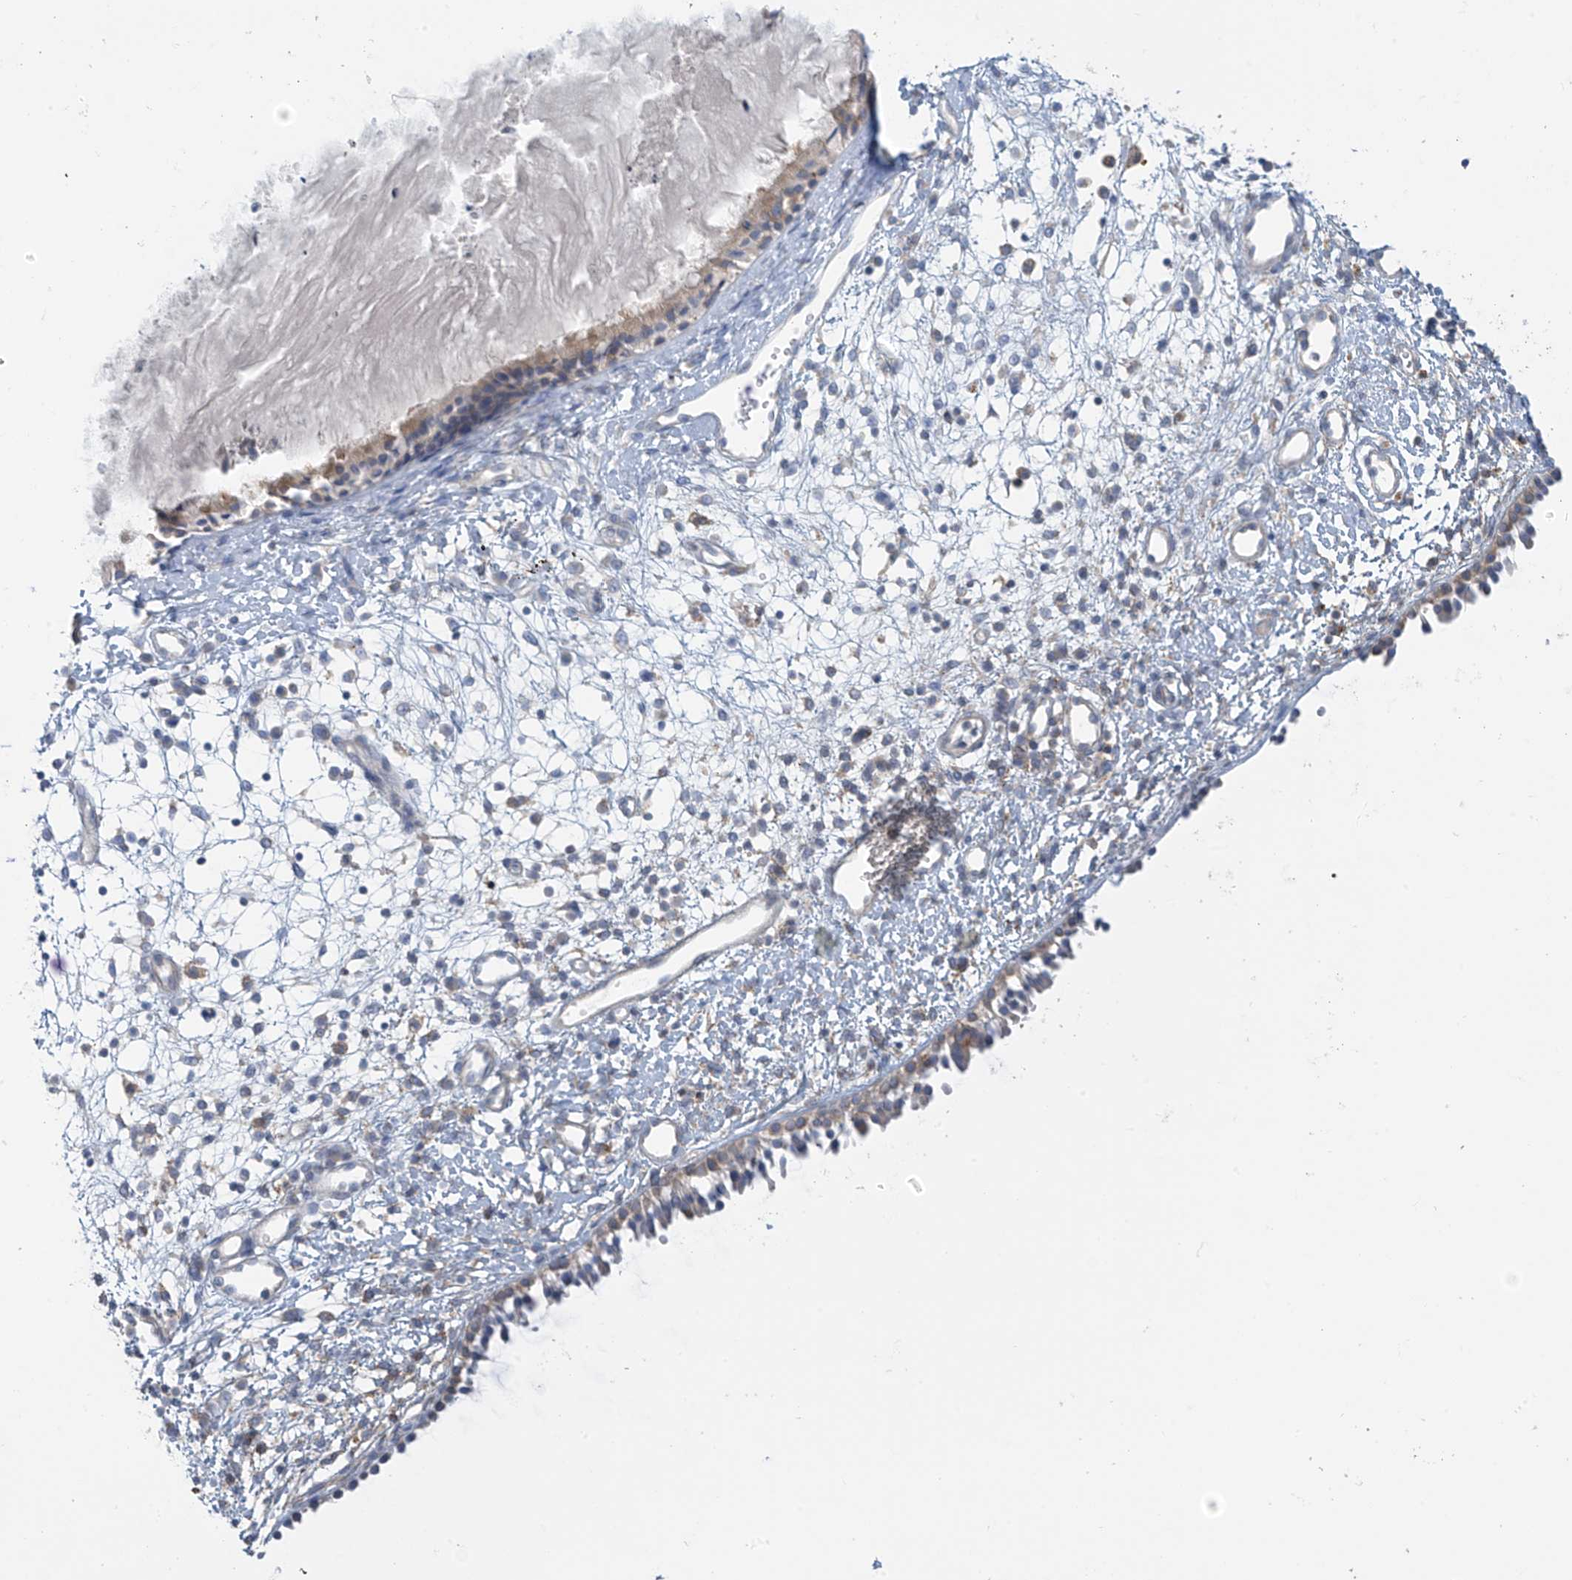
{"staining": {"intensity": "moderate", "quantity": "25%-75%", "location": "cytoplasmic/membranous"}, "tissue": "nasopharynx", "cell_type": "Respiratory epithelial cells", "image_type": "normal", "snomed": [{"axis": "morphology", "description": "Normal tissue, NOS"}, {"axis": "topography", "description": "Nasopharynx"}], "caption": "Approximately 25%-75% of respiratory epithelial cells in normal nasopharynx exhibit moderate cytoplasmic/membranous protein staining as visualized by brown immunohistochemical staining.", "gene": "SLC6A12", "patient": {"sex": "male", "age": 22}}